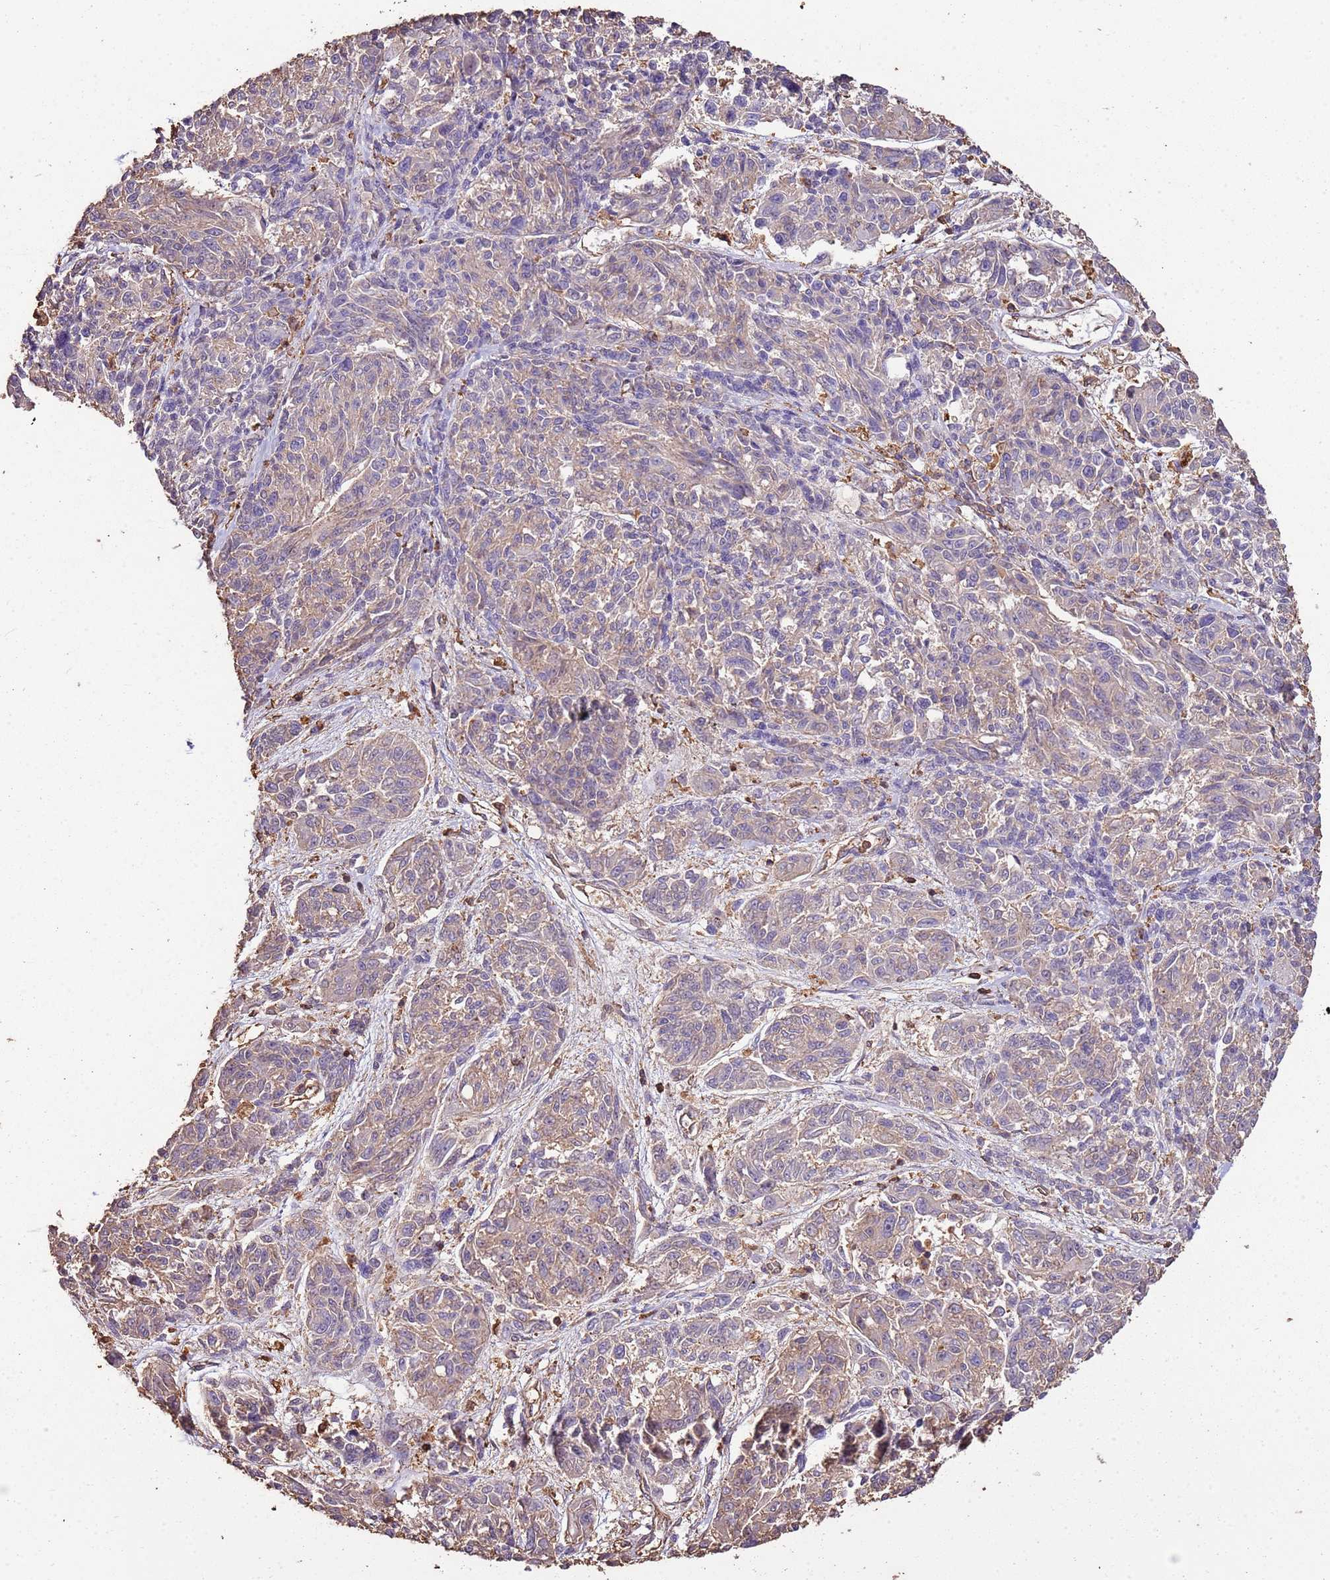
{"staining": {"intensity": "weak", "quantity": "25%-75%", "location": "cytoplasmic/membranous"}, "tissue": "melanoma", "cell_type": "Tumor cells", "image_type": "cancer", "snomed": [{"axis": "morphology", "description": "Malignant melanoma, NOS"}, {"axis": "topography", "description": "Skin"}], "caption": "Immunohistochemical staining of melanoma displays low levels of weak cytoplasmic/membranous staining in about 25%-75% of tumor cells.", "gene": "ARL10", "patient": {"sex": "male", "age": 53}}